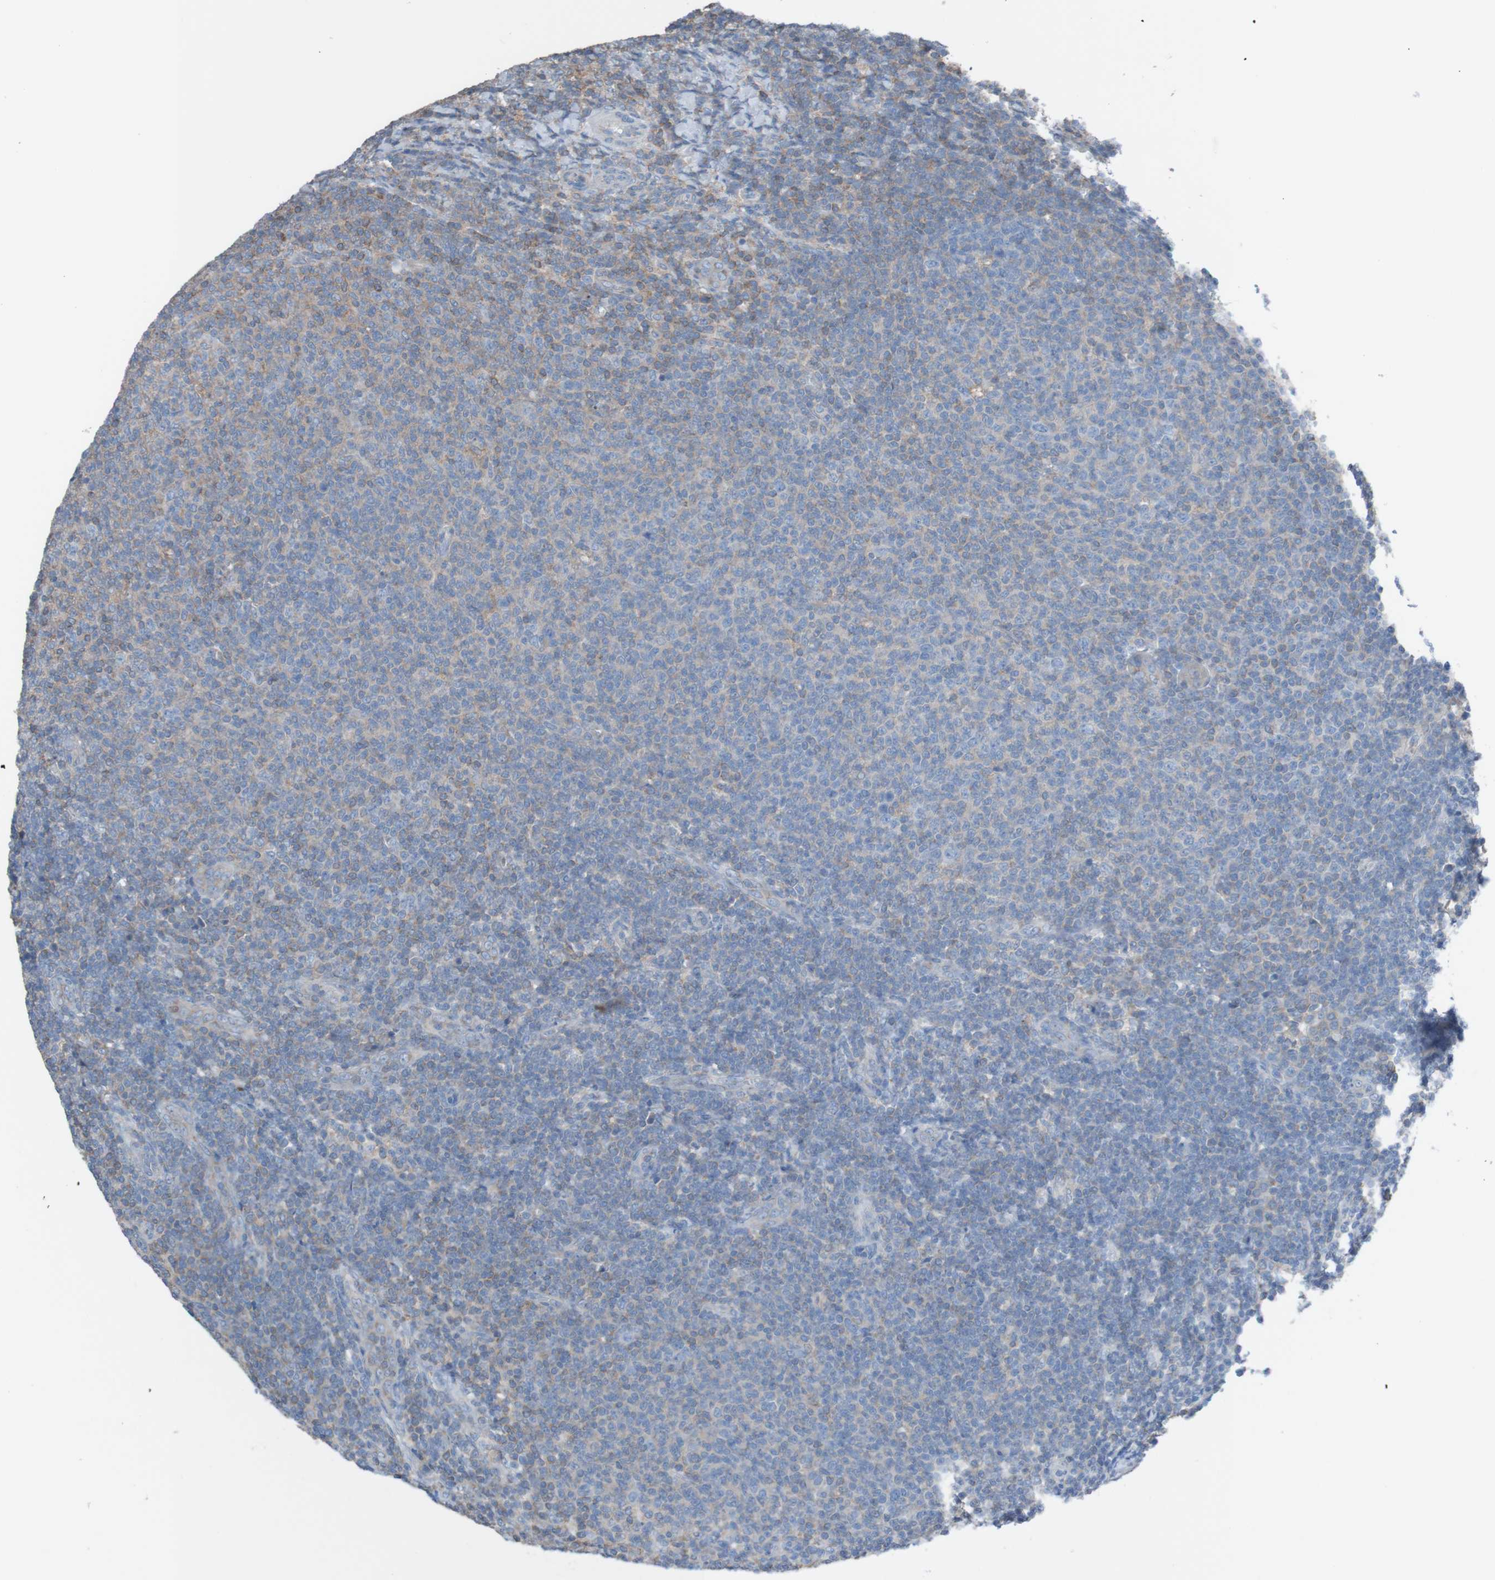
{"staining": {"intensity": "moderate", "quantity": "25%-75%", "location": "cytoplasmic/membranous"}, "tissue": "lymphoma", "cell_type": "Tumor cells", "image_type": "cancer", "snomed": [{"axis": "morphology", "description": "Malignant lymphoma, non-Hodgkin's type, Low grade"}, {"axis": "topography", "description": "Lymph node"}], "caption": "There is medium levels of moderate cytoplasmic/membranous expression in tumor cells of lymphoma, as demonstrated by immunohistochemical staining (brown color).", "gene": "MINAR1", "patient": {"sex": "male", "age": 66}}